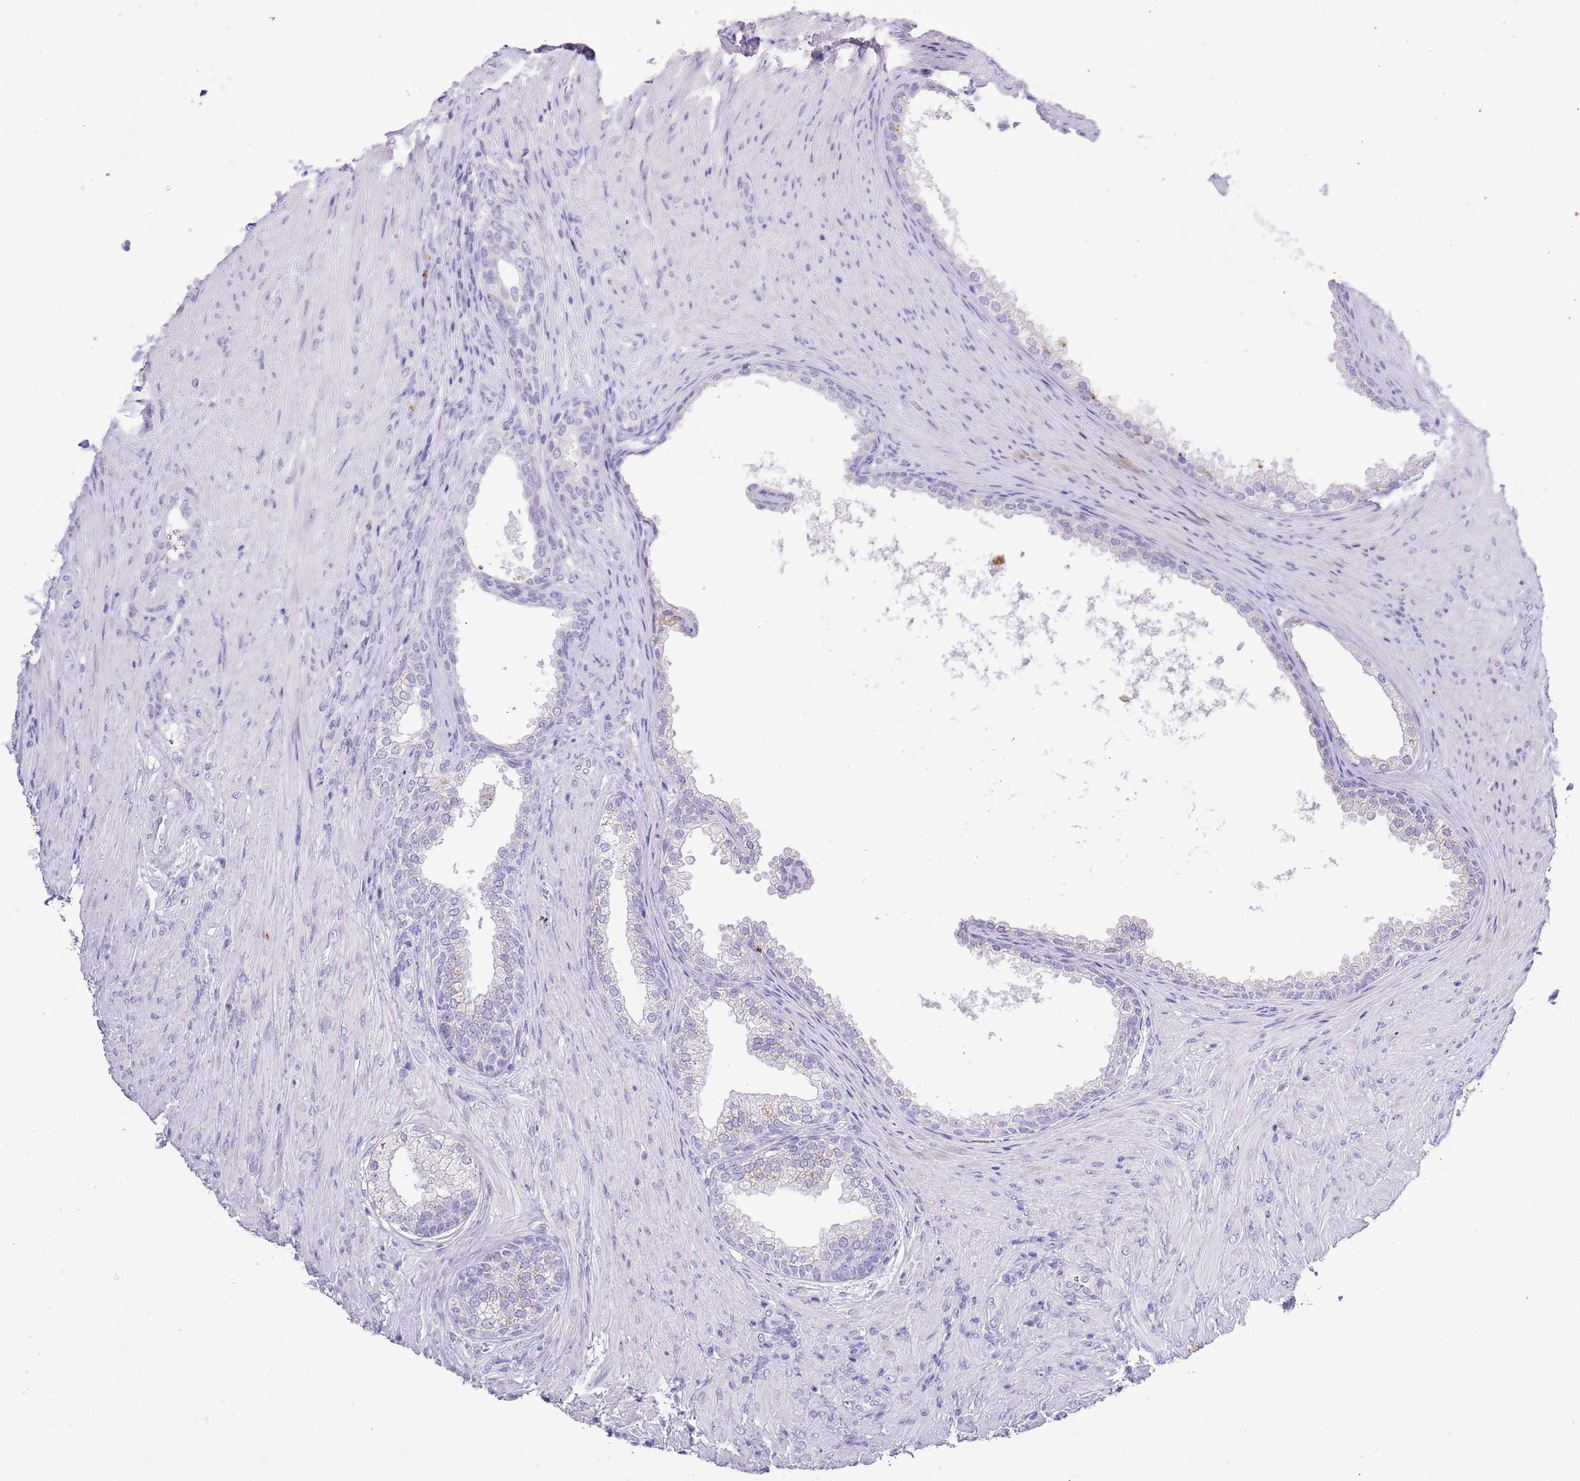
{"staining": {"intensity": "negative", "quantity": "none", "location": "none"}, "tissue": "prostate", "cell_type": "Glandular cells", "image_type": "normal", "snomed": [{"axis": "morphology", "description": "Normal tissue, NOS"}, {"axis": "topography", "description": "Prostate"}], "caption": "DAB immunohistochemical staining of benign prostate demonstrates no significant staining in glandular cells. (IHC, brightfield microscopy, high magnification).", "gene": "OR2Z1", "patient": {"sex": "male", "age": 76}}